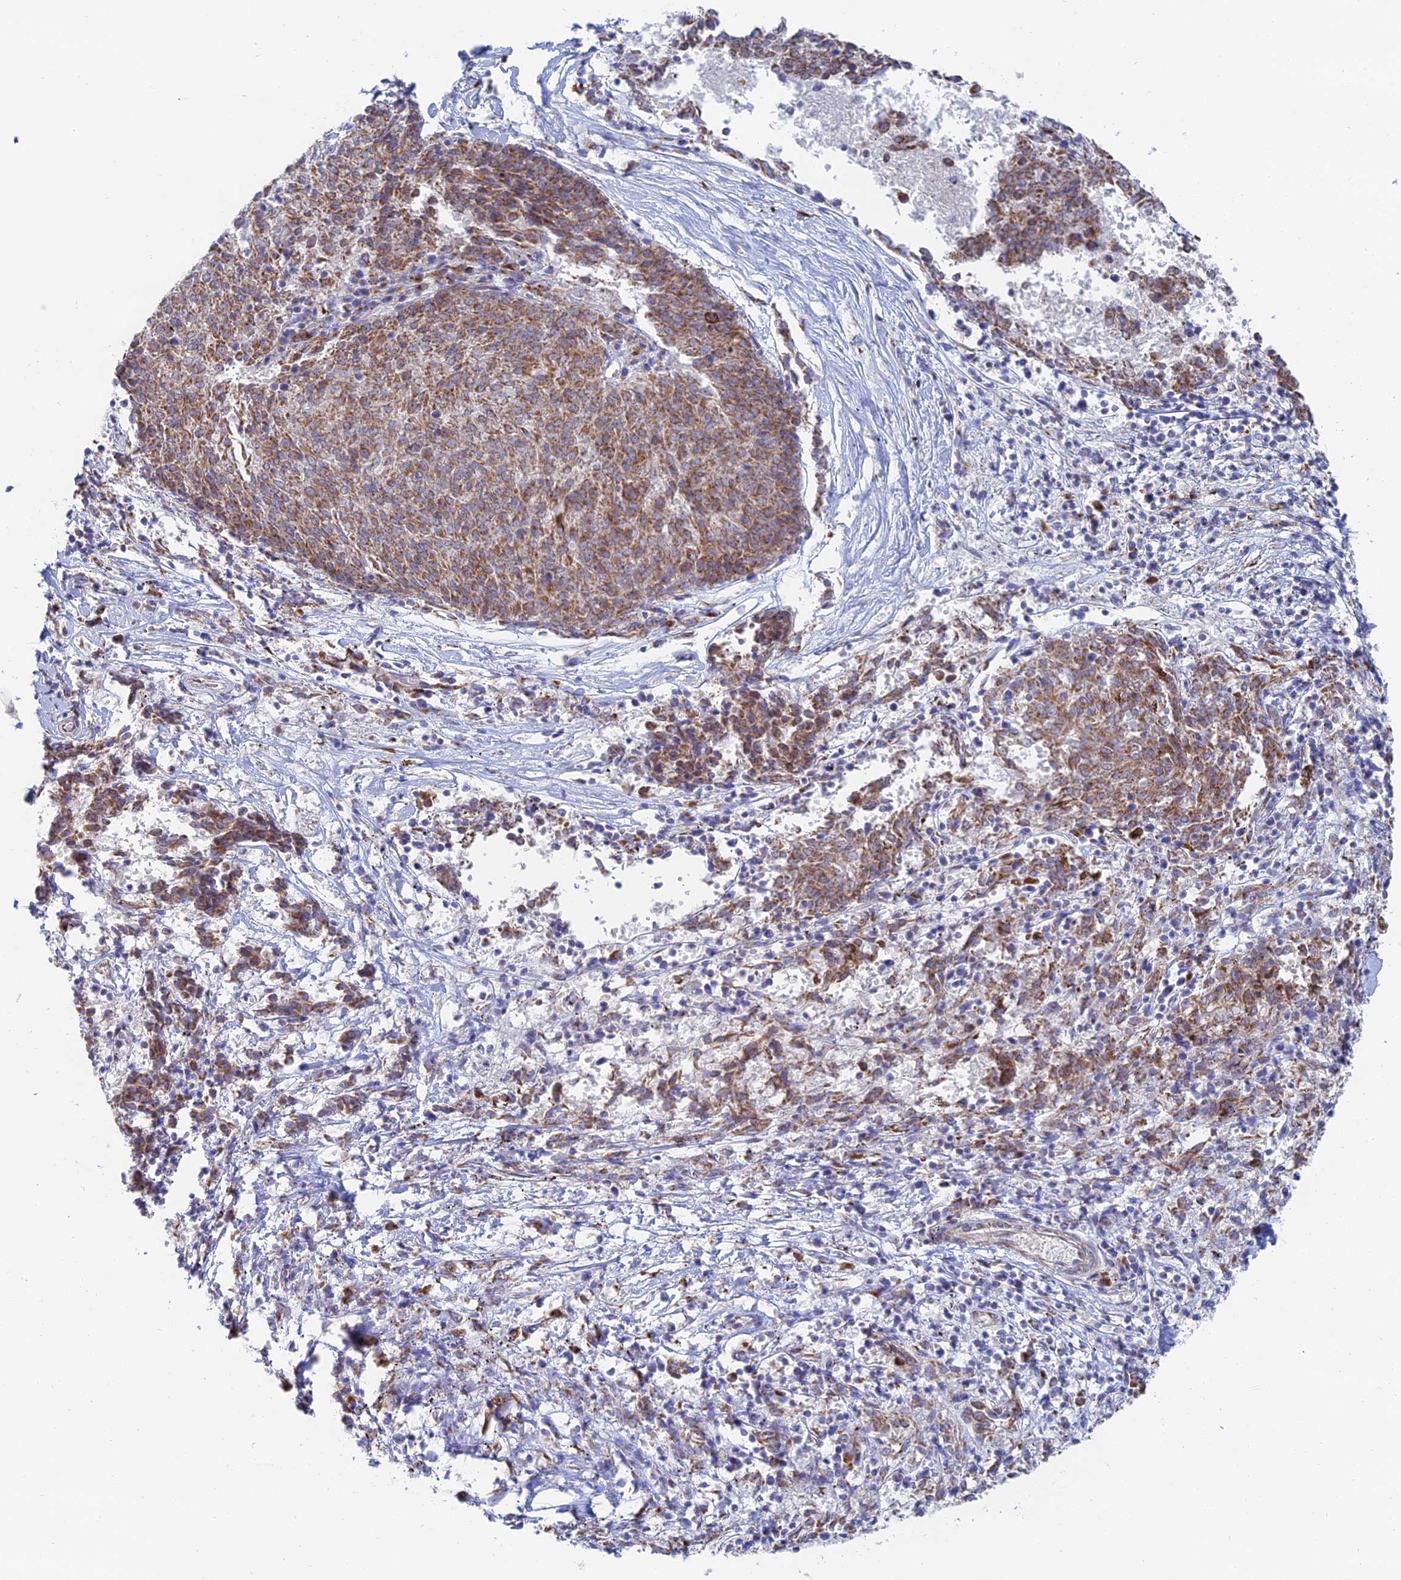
{"staining": {"intensity": "moderate", "quantity": ">75%", "location": "cytoplasmic/membranous"}, "tissue": "melanoma", "cell_type": "Tumor cells", "image_type": "cancer", "snomed": [{"axis": "morphology", "description": "Malignant melanoma, NOS"}, {"axis": "topography", "description": "Skin"}], "caption": "DAB immunohistochemical staining of melanoma shows moderate cytoplasmic/membranous protein expression in approximately >75% of tumor cells.", "gene": "HS2ST1", "patient": {"sex": "female", "age": 72}}